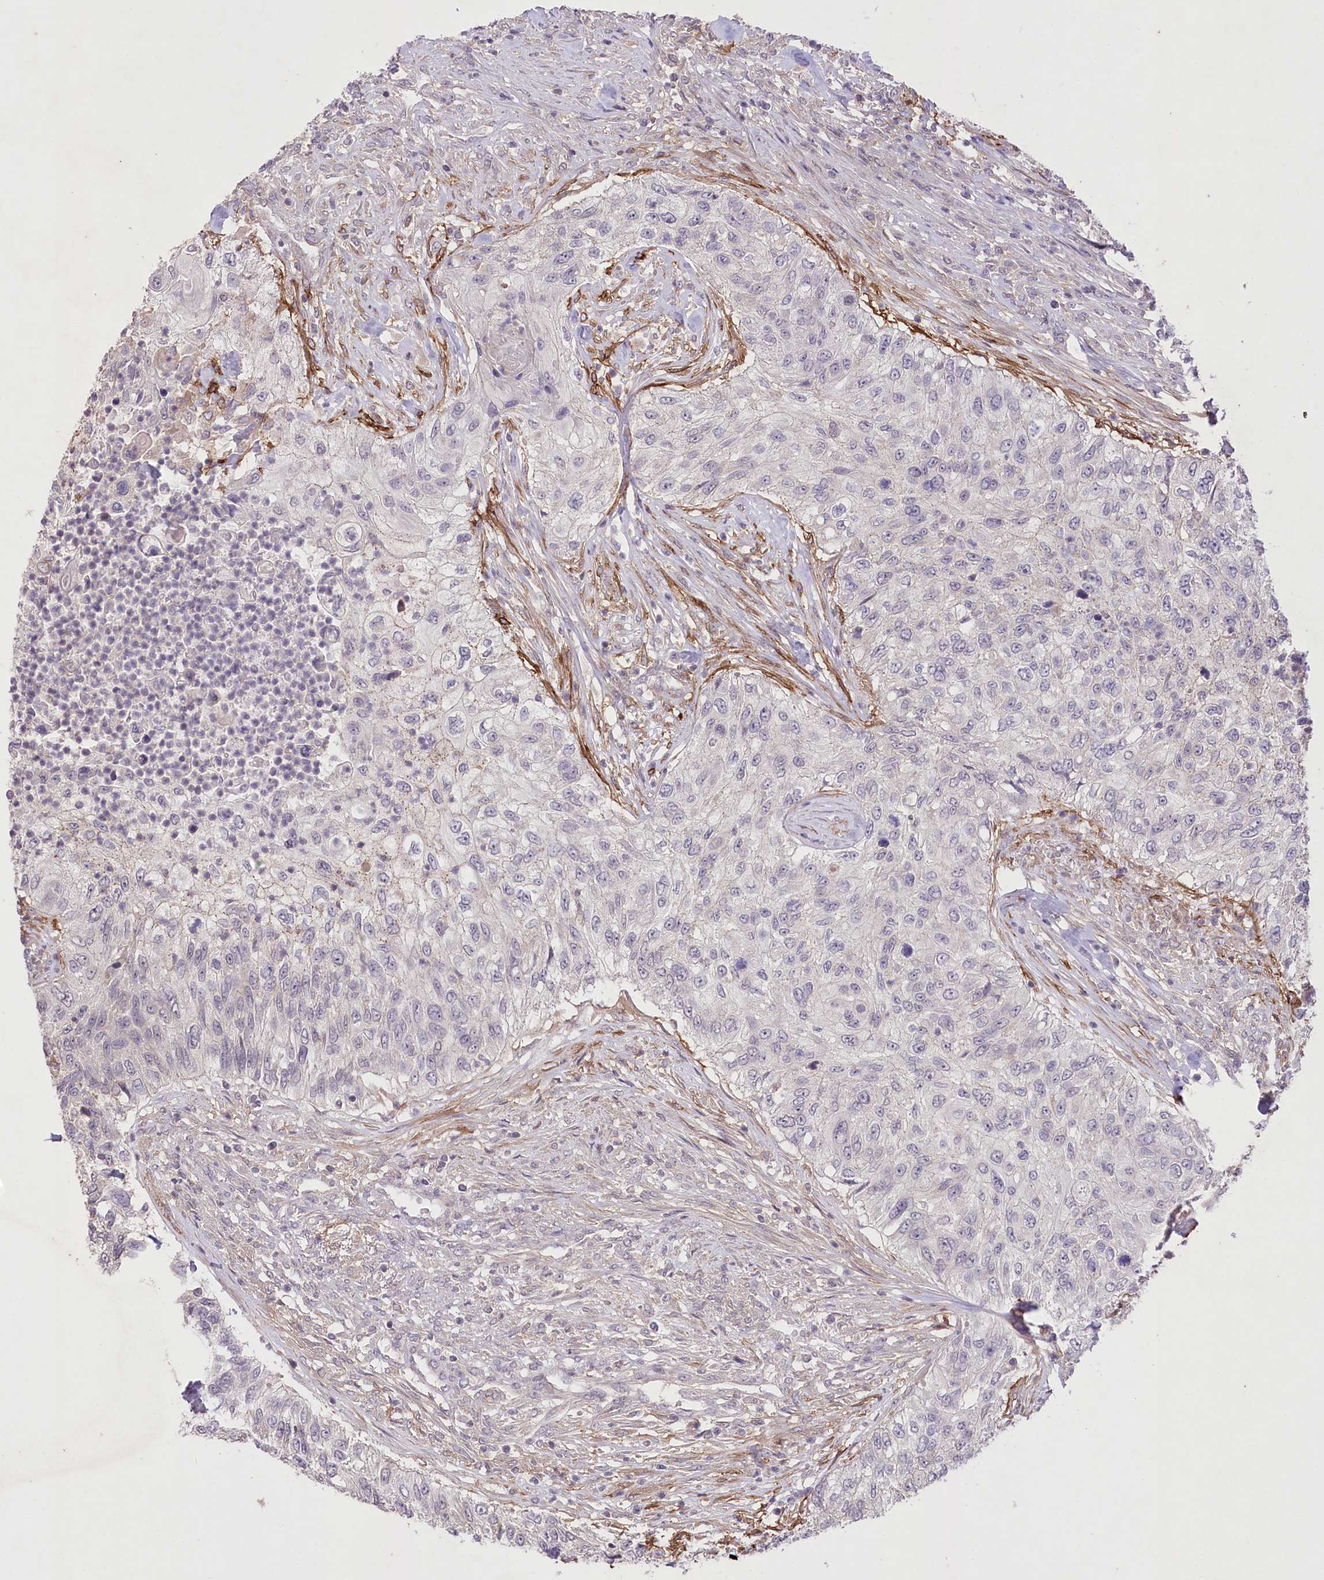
{"staining": {"intensity": "negative", "quantity": "none", "location": "none"}, "tissue": "urothelial cancer", "cell_type": "Tumor cells", "image_type": "cancer", "snomed": [{"axis": "morphology", "description": "Urothelial carcinoma, High grade"}, {"axis": "topography", "description": "Urinary bladder"}], "caption": "There is no significant staining in tumor cells of high-grade urothelial carcinoma.", "gene": "ENPP1", "patient": {"sex": "female", "age": 60}}